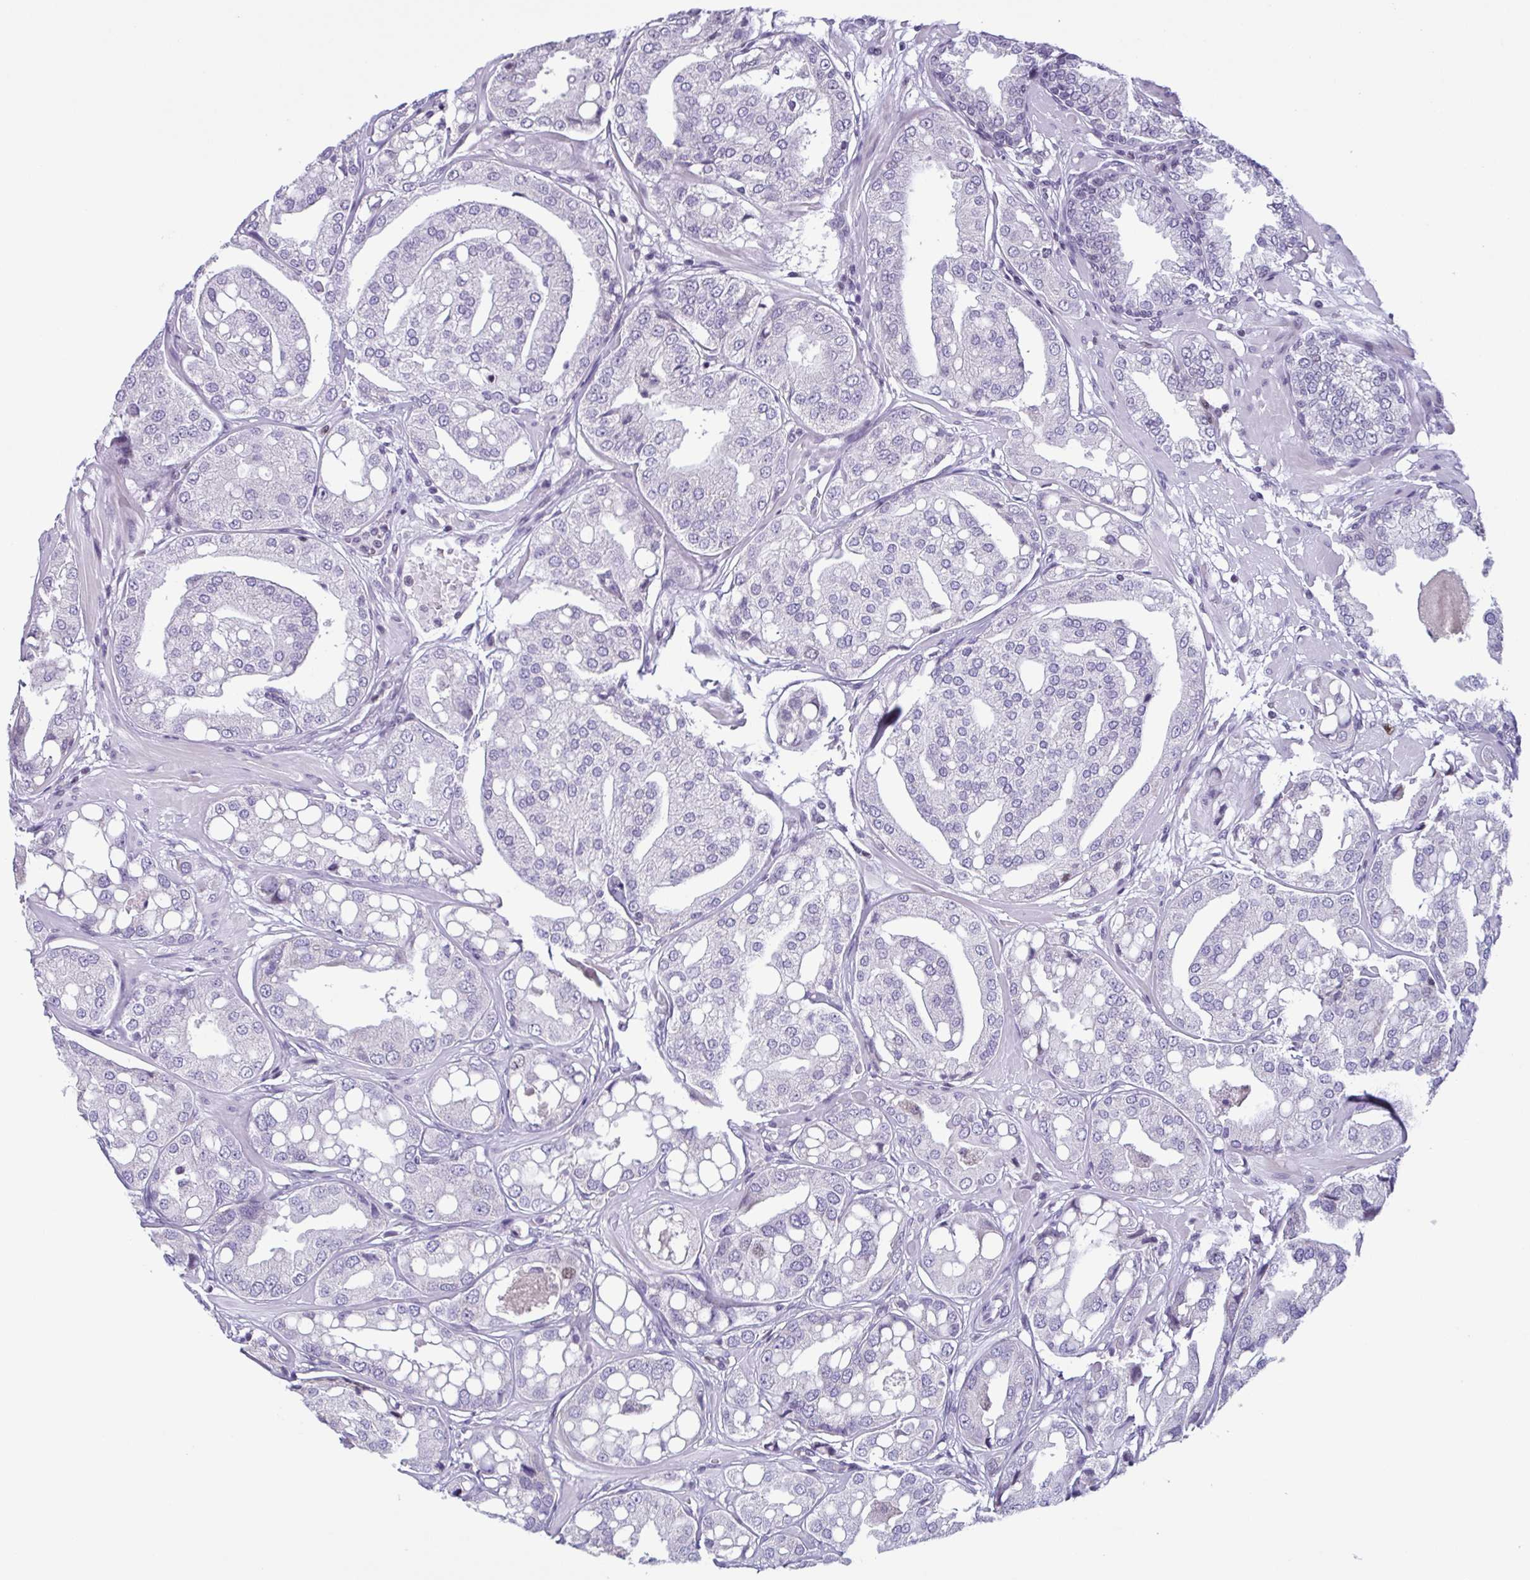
{"staining": {"intensity": "negative", "quantity": "none", "location": "none"}, "tissue": "renal cancer", "cell_type": "Tumor cells", "image_type": "cancer", "snomed": [{"axis": "morphology", "description": "Adenocarcinoma, NOS"}, {"axis": "topography", "description": "Urinary bladder"}], "caption": "Renal cancer was stained to show a protein in brown. There is no significant positivity in tumor cells.", "gene": "IRF1", "patient": {"sex": "male", "age": 61}}